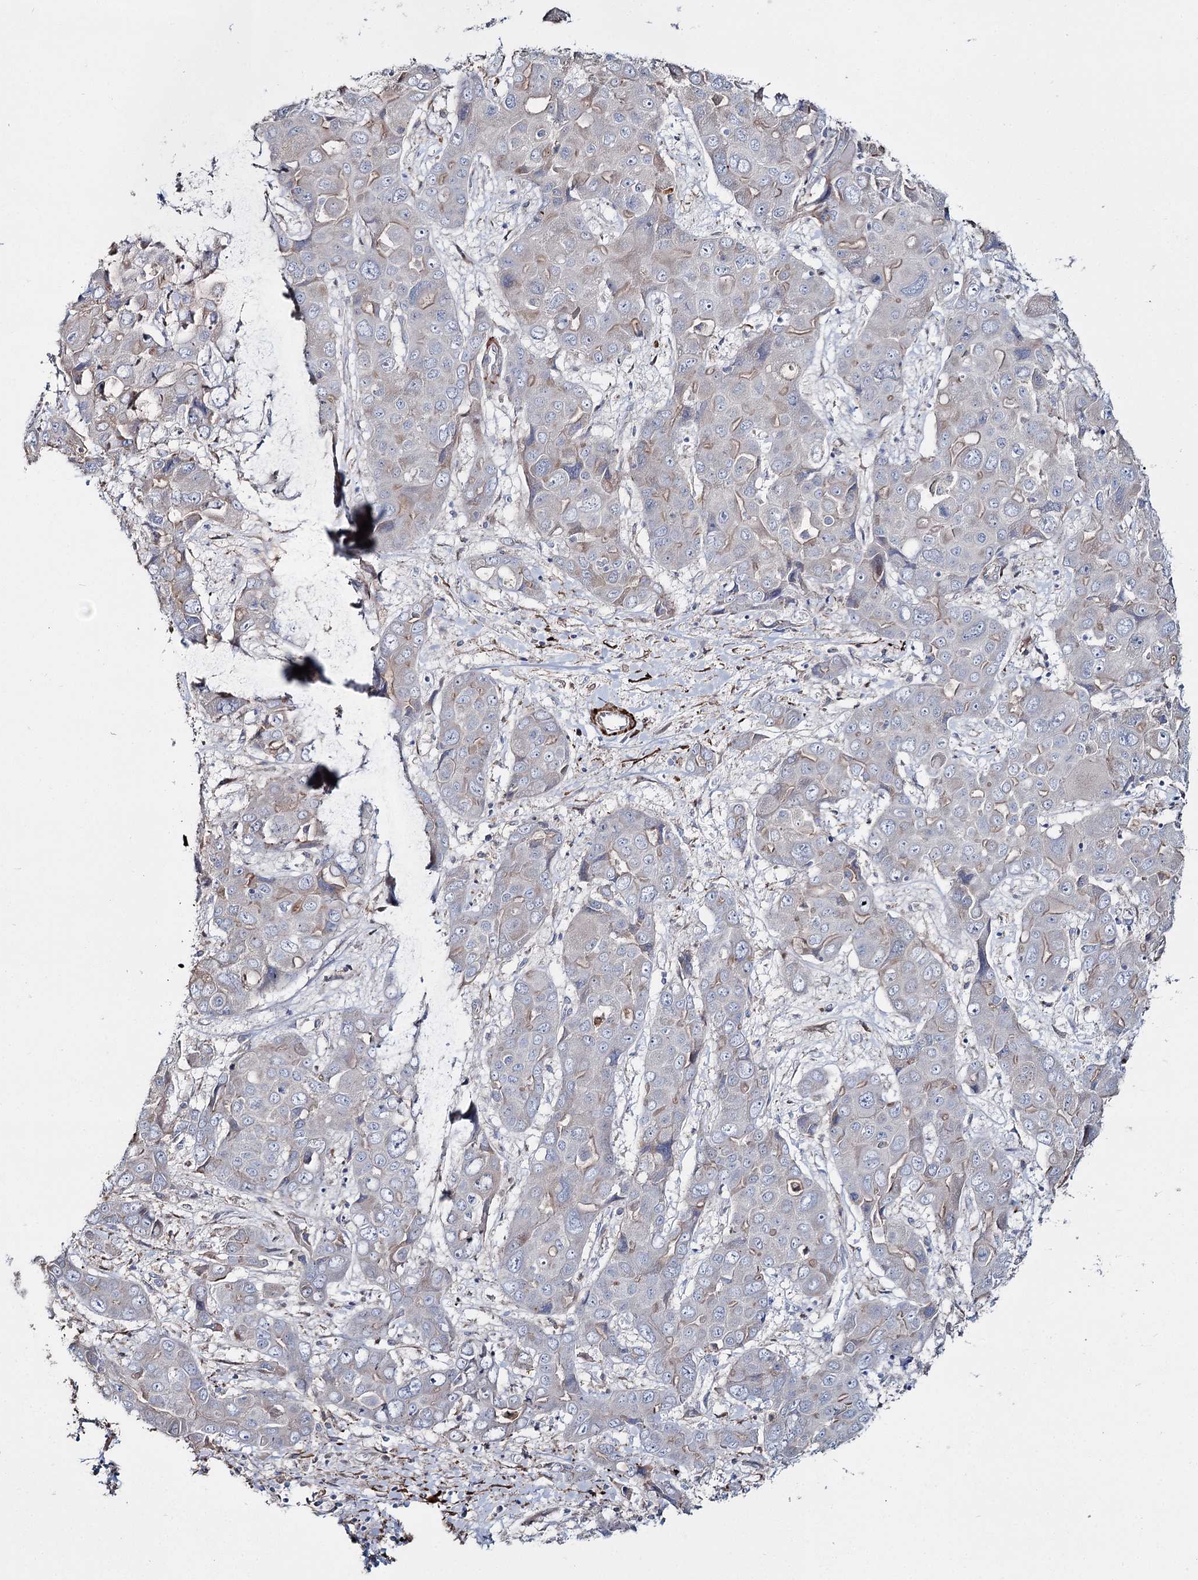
{"staining": {"intensity": "negative", "quantity": "none", "location": "none"}, "tissue": "liver cancer", "cell_type": "Tumor cells", "image_type": "cancer", "snomed": [{"axis": "morphology", "description": "Cholangiocarcinoma"}, {"axis": "topography", "description": "Liver"}], "caption": "Protein analysis of cholangiocarcinoma (liver) demonstrates no significant positivity in tumor cells. (IHC, brightfield microscopy, high magnification).", "gene": "SUMF1", "patient": {"sex": "male", "age": 67}}